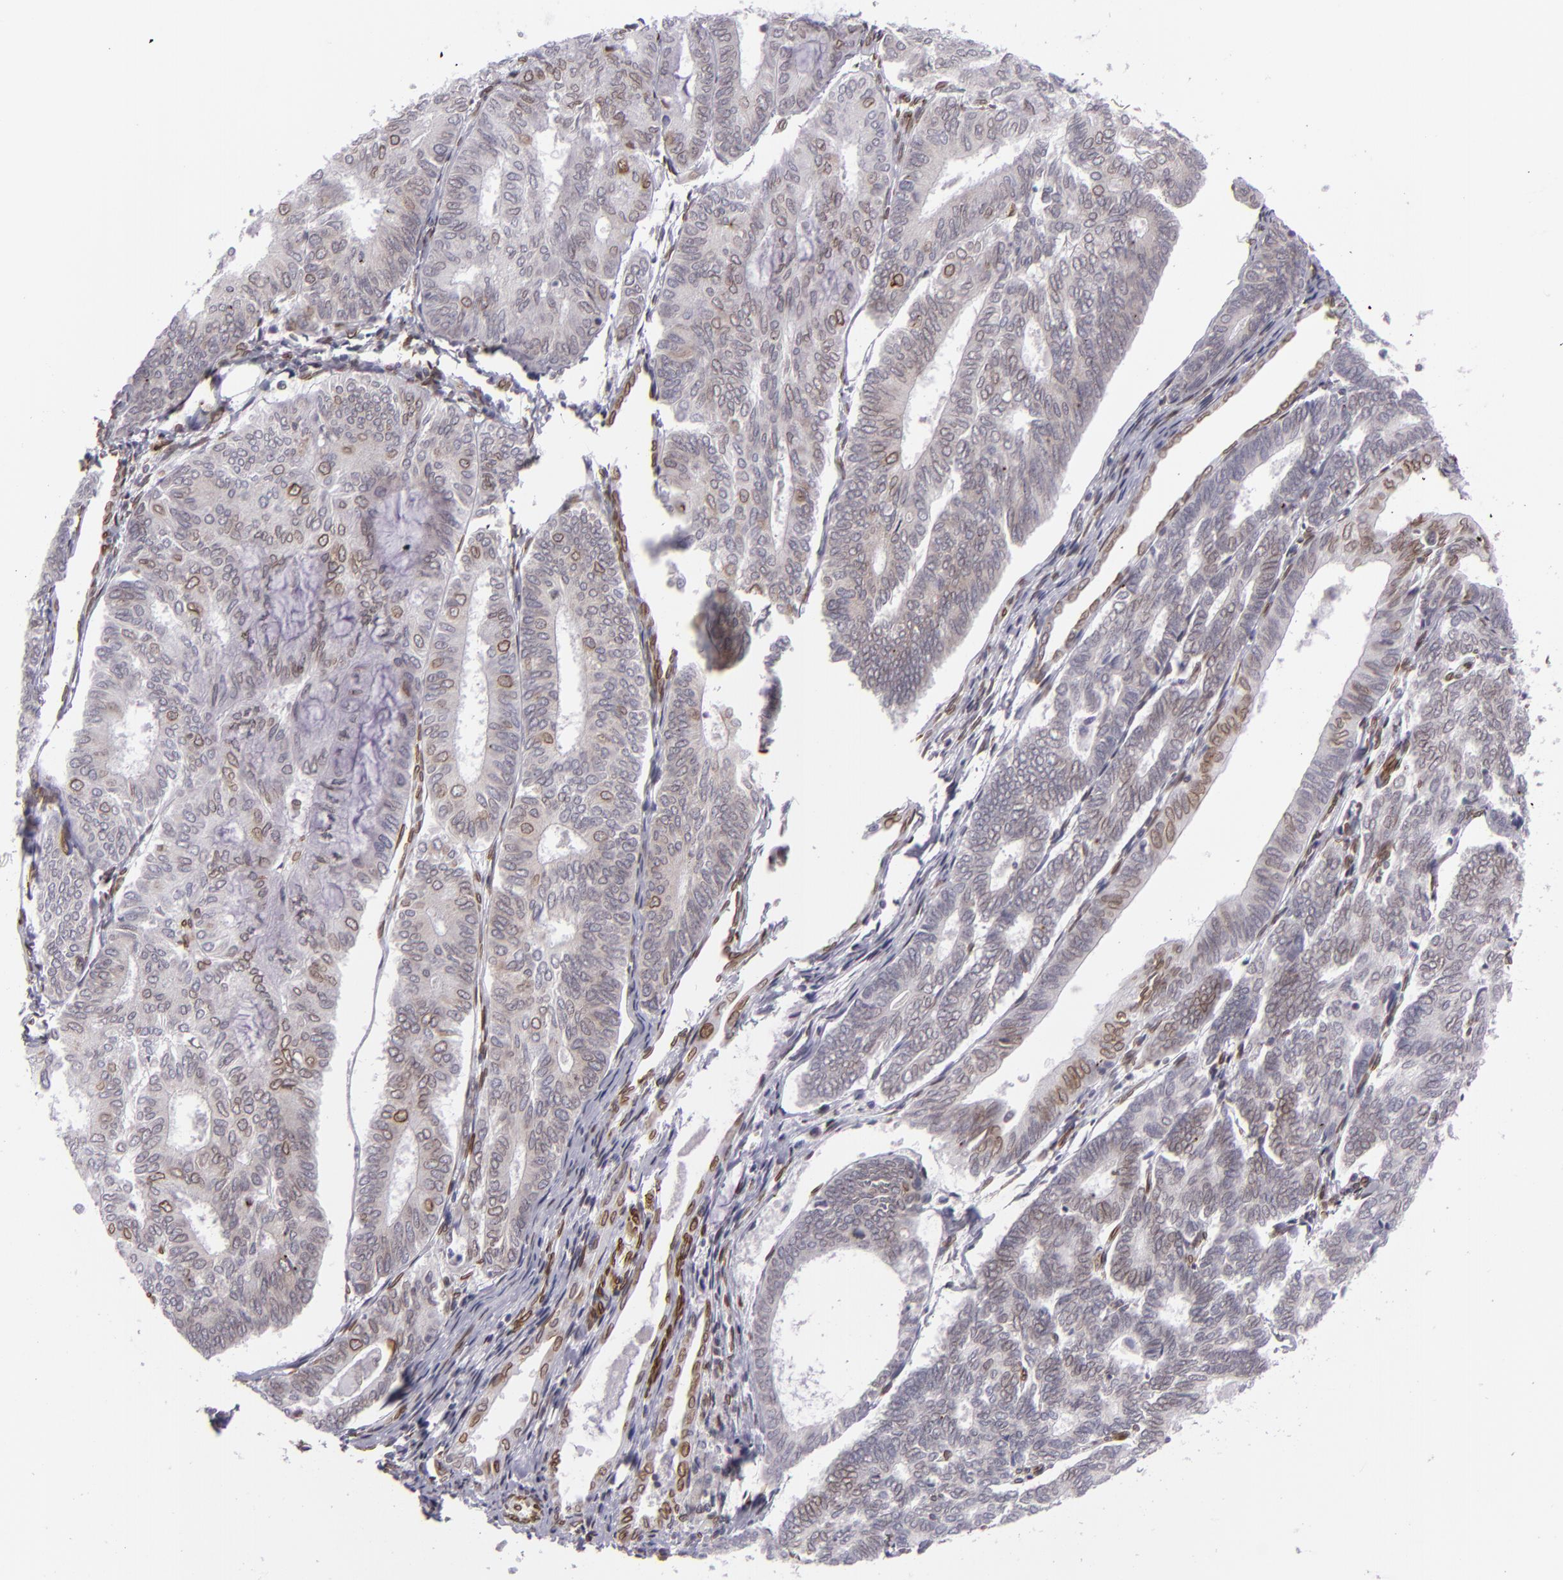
{"staining": {"intensity": "weak", "quantity": "25%-75%", "location": "nuclear"}, "tissue": "endometrial cancer", "cell_type": "Tumor cells", "image_type": "cancer", "snomed": [{"axis": "morphology", "description": "Adenocarcinoma, NOS"}, {"axis": "topography", "description": "Endometrium"}], "caption": "Weak nuclear protein staining is appreciated in about 25%-75% of tumor cells in endometrial cancer (adenocarcinoma).", "gene": "EMD", "patient": {"sex": "female", "age": 59}}